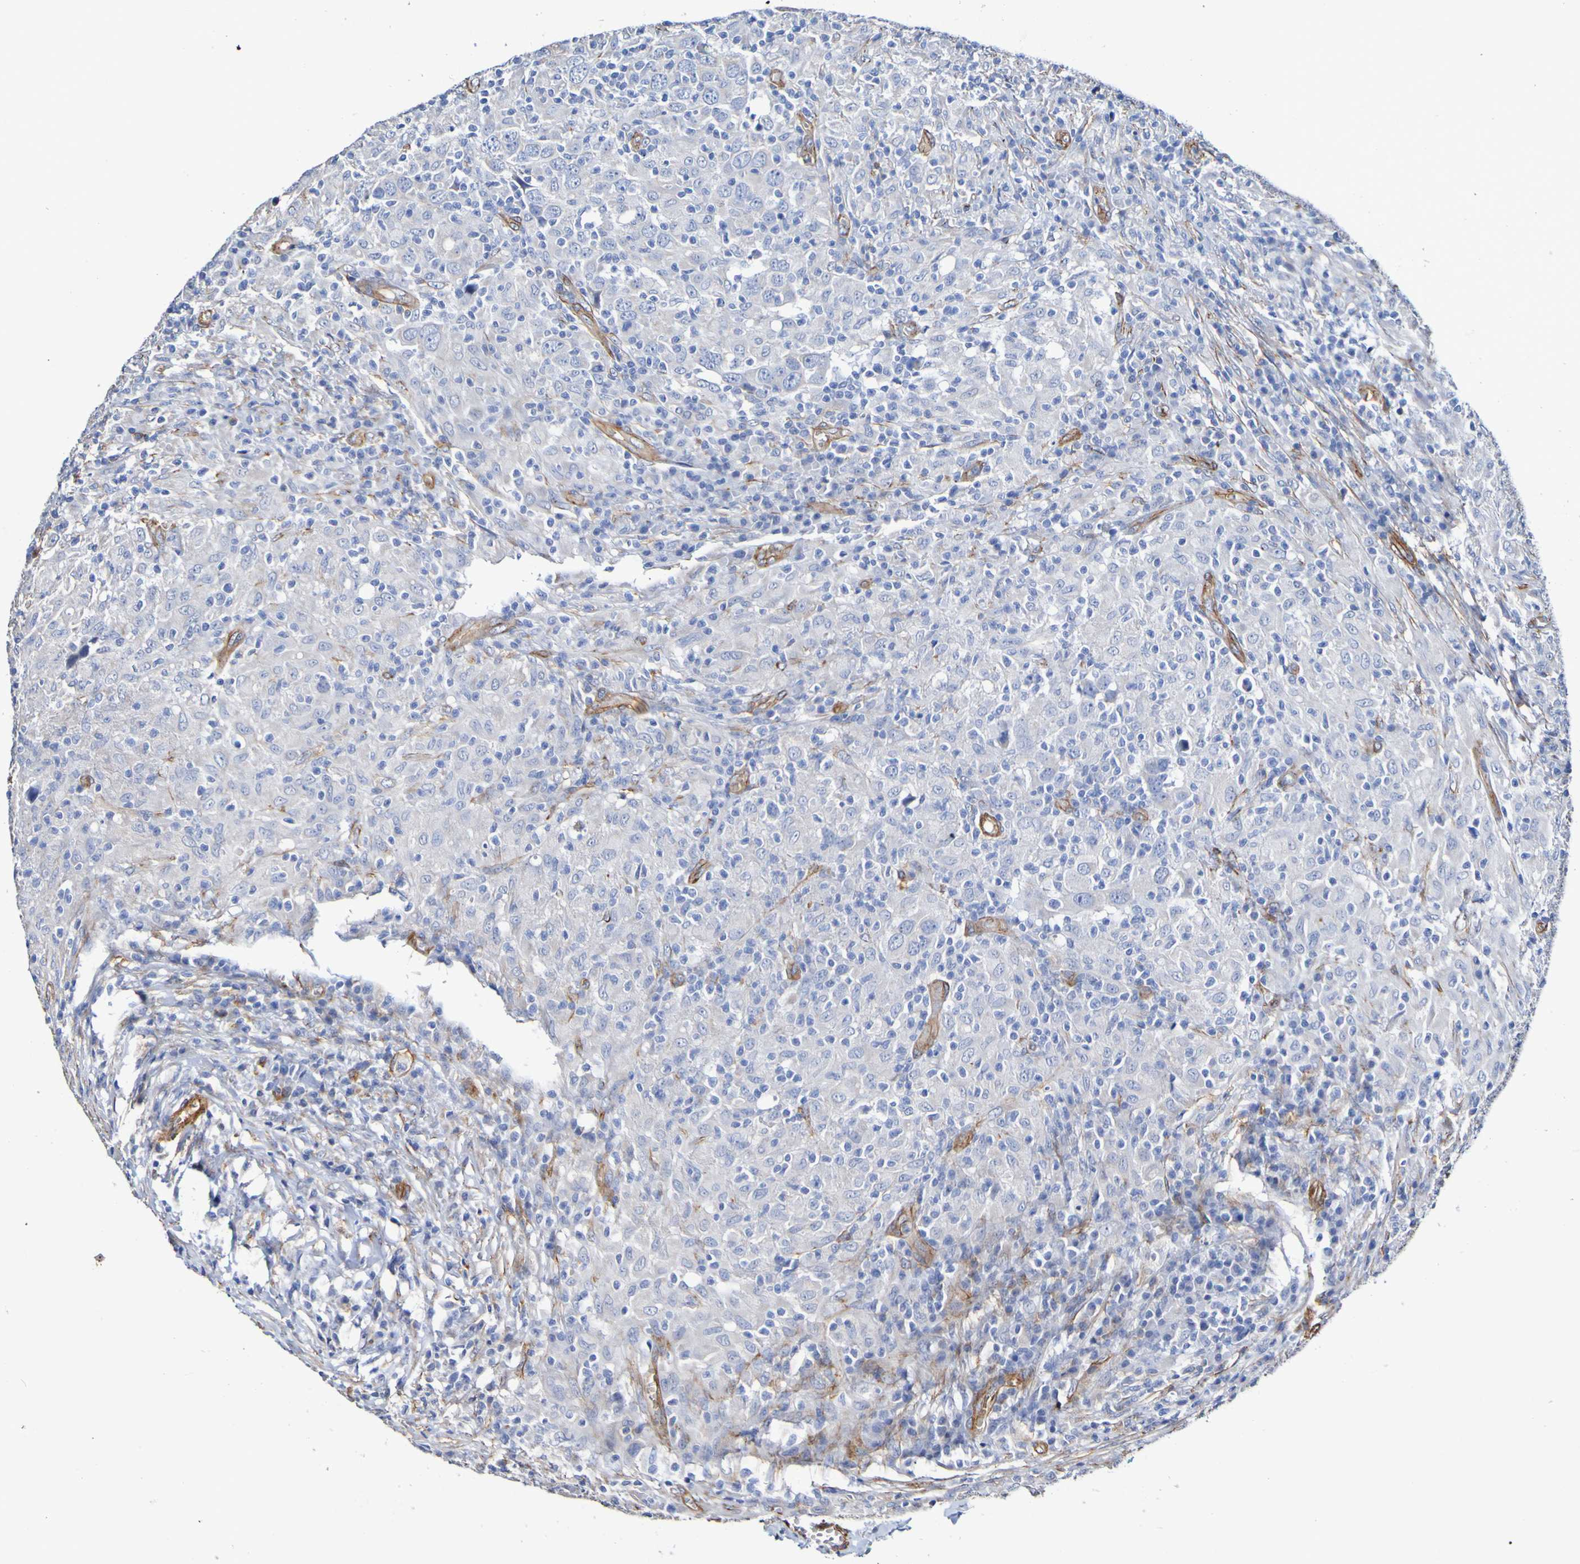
{"staining": {"intensity": "negative", "quantity": "none", "location": "none"}, "tissue": "head and neck cancer", "cell_type": "Tumor cells", "image_type": "cancer", "snomed": [{"axis": "morphology", "description": "Adenocarcinoma, NOS"}, {"axis": "topography", "description": "Salivary gland"}, {"axis": "topography", "description": "Head-Neck"}], "caption": "Immunohistochemistry (IHC) photomicrograph of neoplastic tissue: human head and neck adenocarcinoma stained with DAB (3,3'-diaminobenzidine) reveals no significant protein positivity in tumor cells.", "gene": "ELMOD3", "patient": {"sex": "female", "age": 65}}